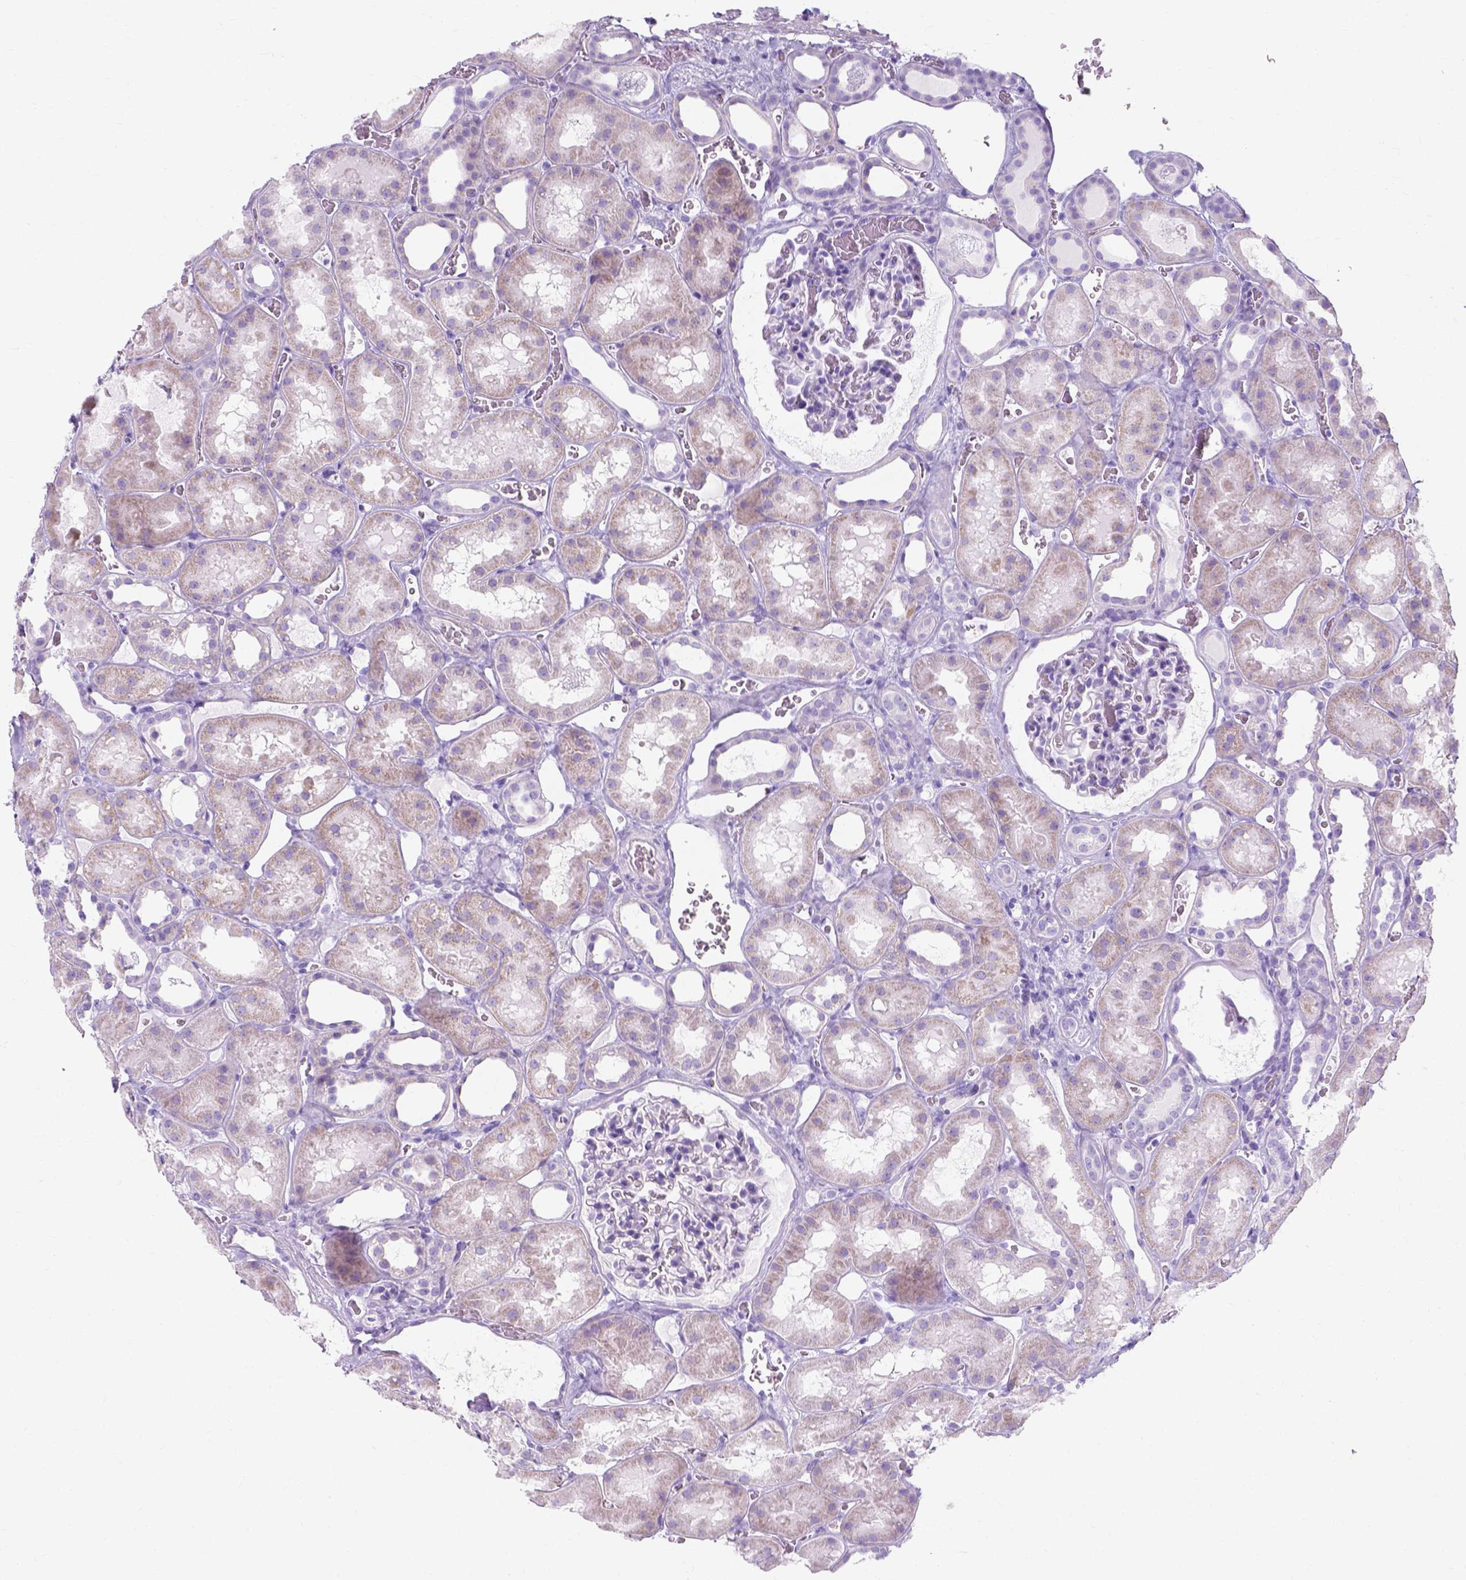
{"staining": {"intensity": "negative", "quantity": "none", "location": "none"}, "tissue": "kidney", "cell_type": "Cells in glomeruli", "image_type": "normal", "snomed": [{"axis": "morphology", "description": "Normal tissue, NOS"}, {"axis": "topography", "description": "Kidney"}], "caption": "Photomicrograph shows no significant protein positivity in cells in glomeruli of normal kidney. (DAB IHC with hematoxylin counter stain).", "gene": "MYH15", "patient": {"sex": "female", "age": 41}}